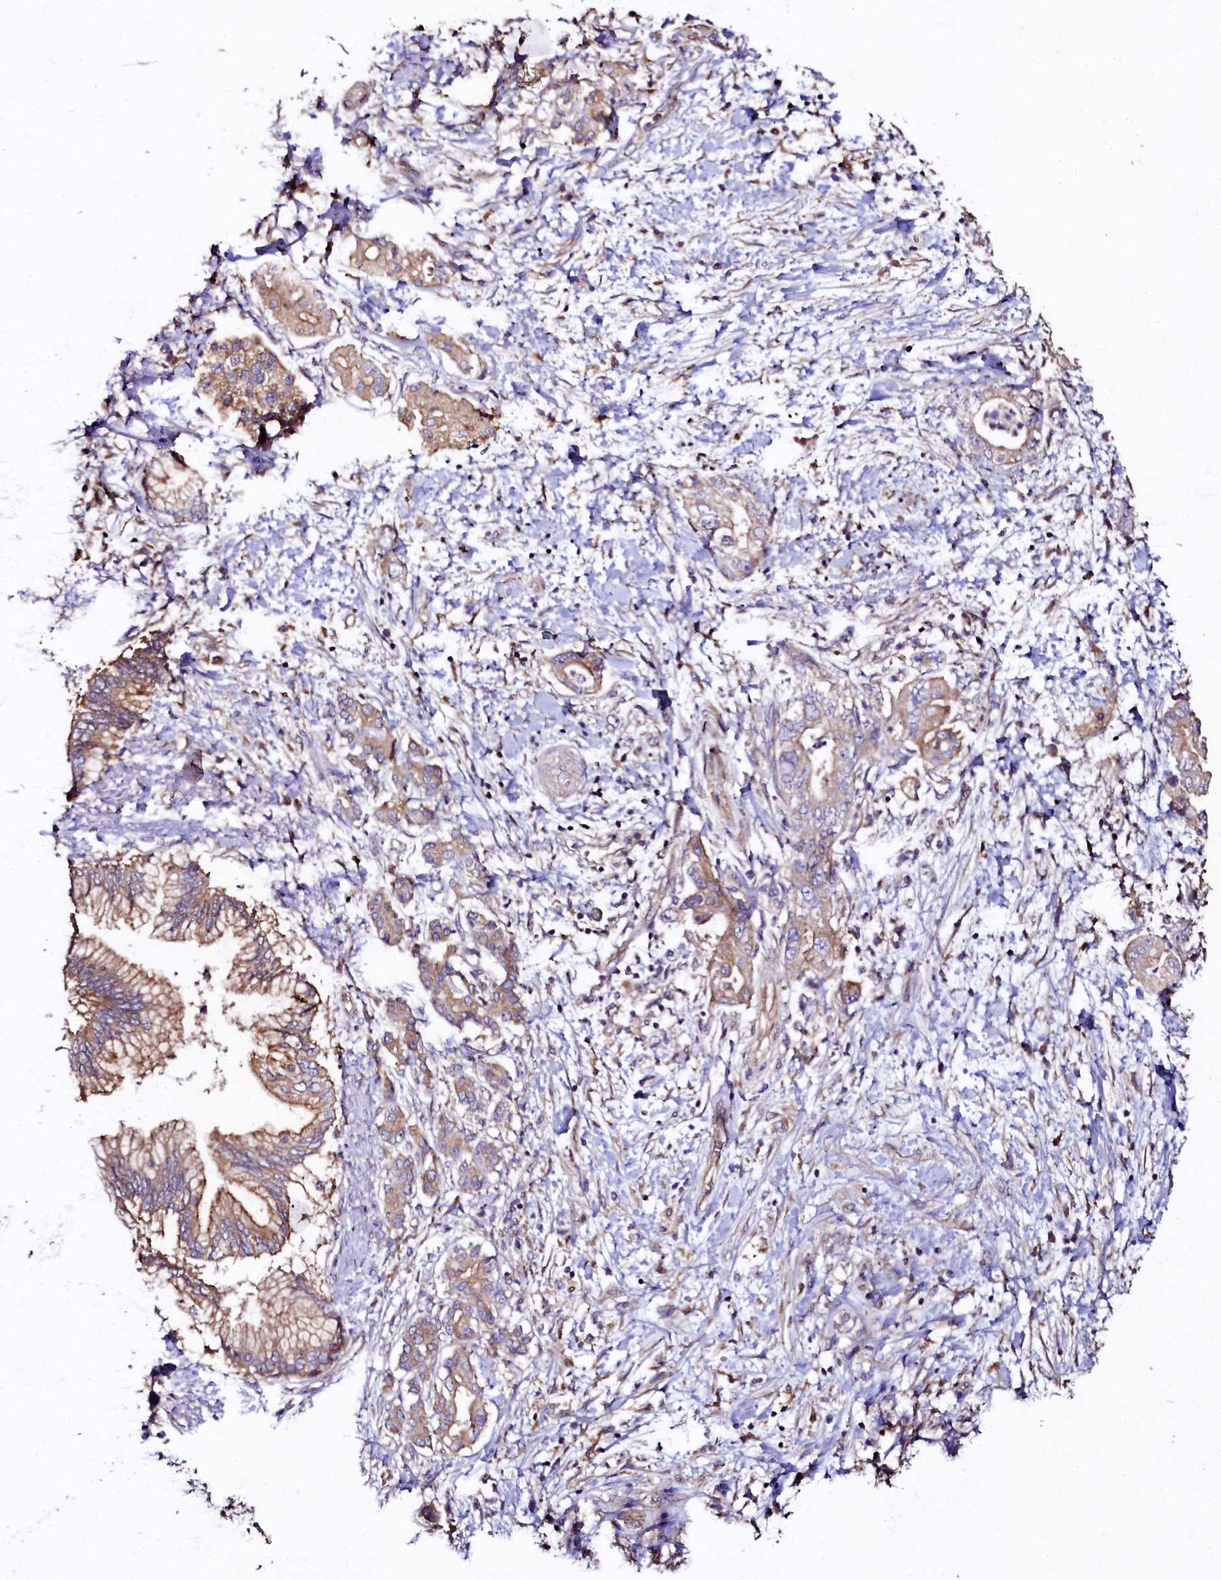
{"staining": {"intensity": "moderate", "quantity": ">75%", "location": "cytoplasmic/membranous"}, "tissue": "pancreatic cancer", "cell_type": "Tumor cells", "image_type": "cancer", "snomed": [{"axis": "morphology", "description": "Adenocarcinoma, NOS"}, {"axis": "topography", "description": "Pancreas"}], "caption": "Approximately >75% of tumor cells in pancreatic adenocarcinoma demonstrate moderate cytoplasmic/membranous protein expression as visualized by brown immunohistochemical staining.", "gene": "APPL2", "patient": {"sex": "female", "age": 73}}